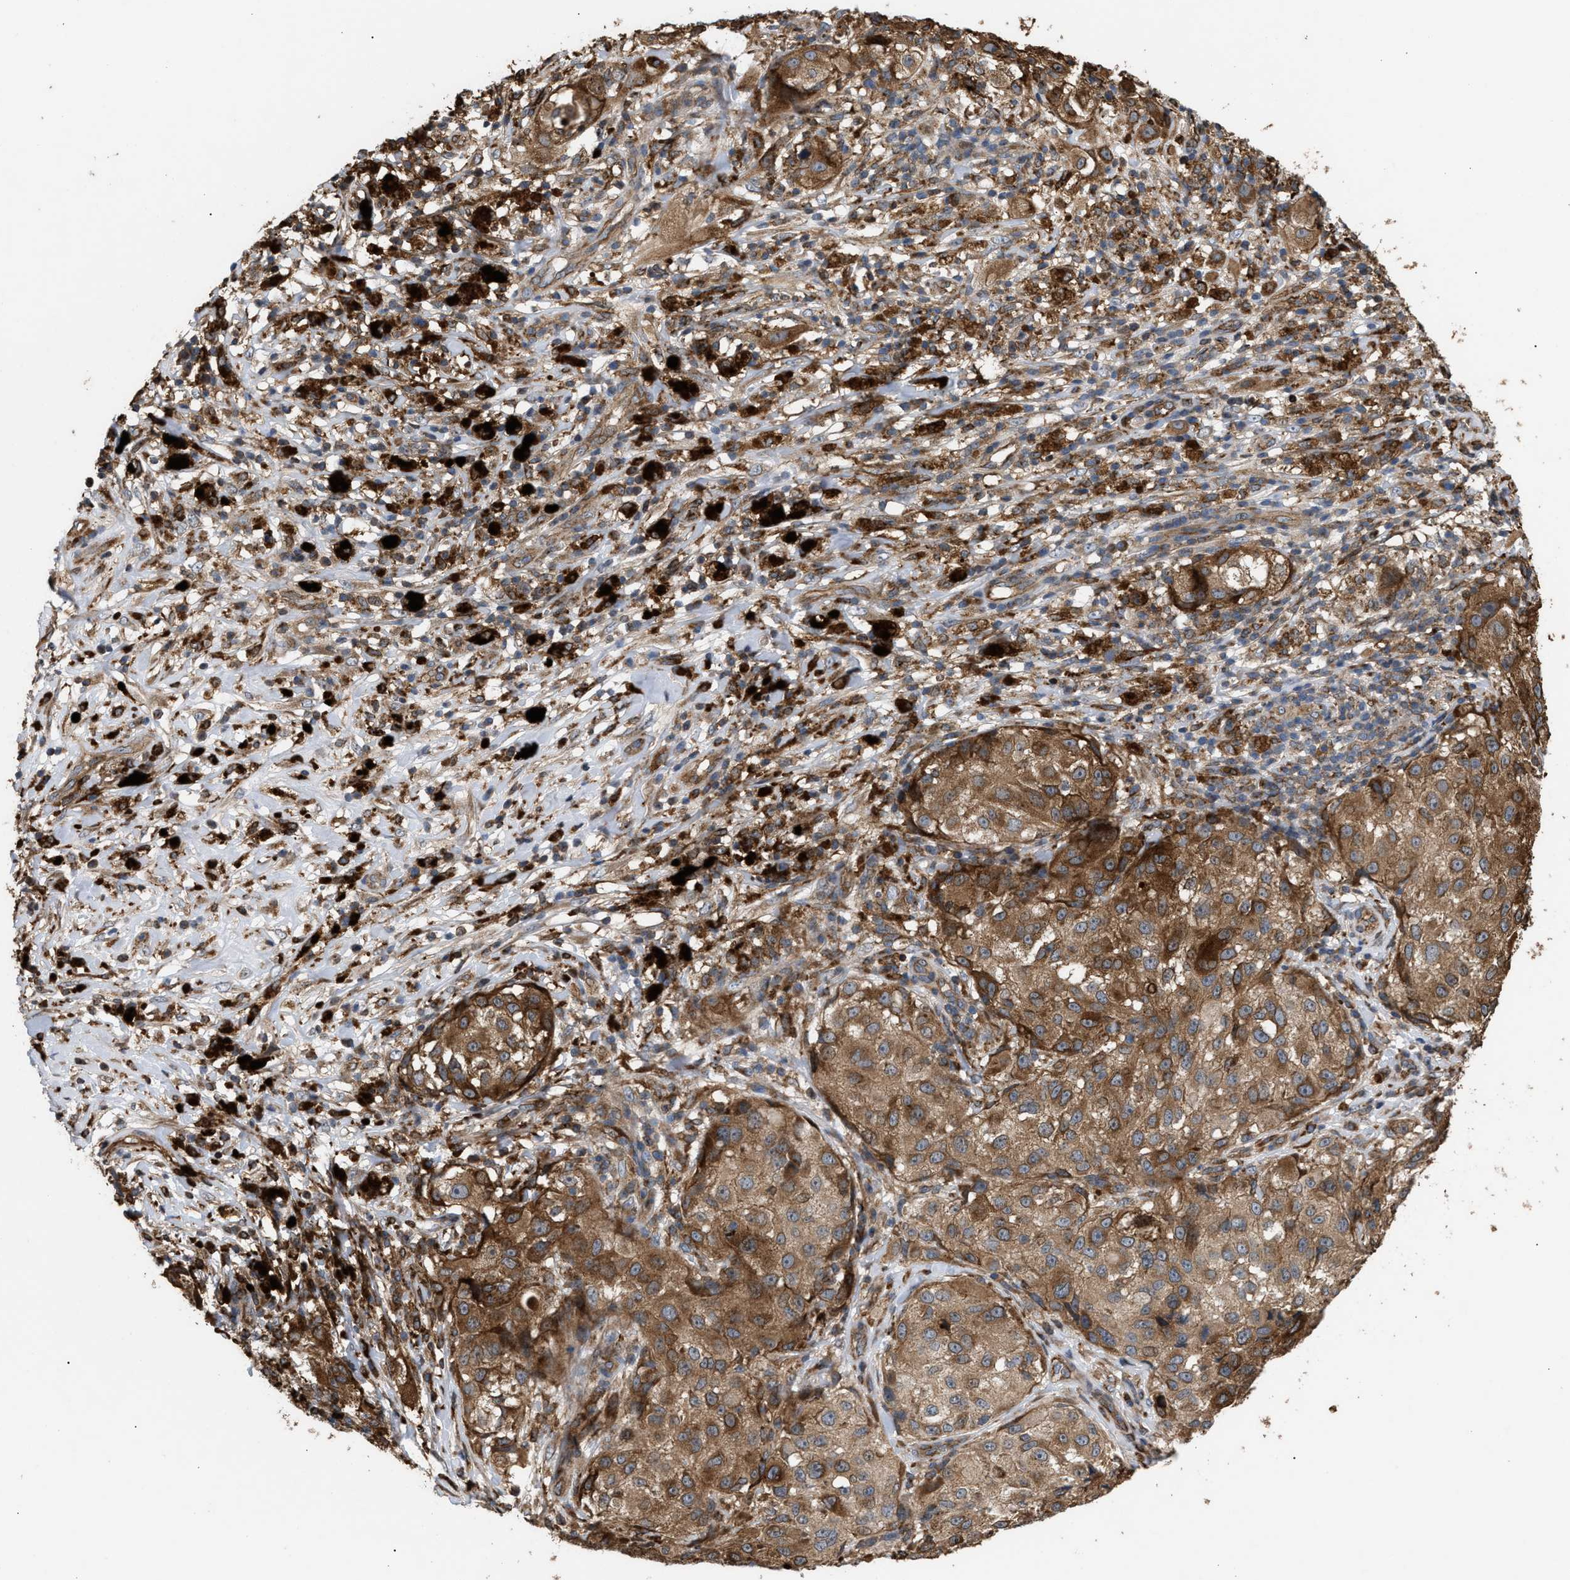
{"staining": {"intensity": "moderate", "quantity": ">75%", "location": "cytoplasmic/membranous"}, "tissue": "melanoma", "cell_type": "Tumor cells", "image_type": "cancer", "snomed": [{"axis": "morphology", "description": "Necrosis, NOS"}, {"axis": "morphology", "description": "Malignant melanoma, NOS"}, {"axis": "topography", "description": "Skin"}], "caption": "Brown immunohistochemical staining in human malignant melanoma shows moderate cytoplasmic/membranous positivity in approximately >75% of tumor cells.", "gene": "GCC1", "patient": {"sex": "female", "age": 87}}